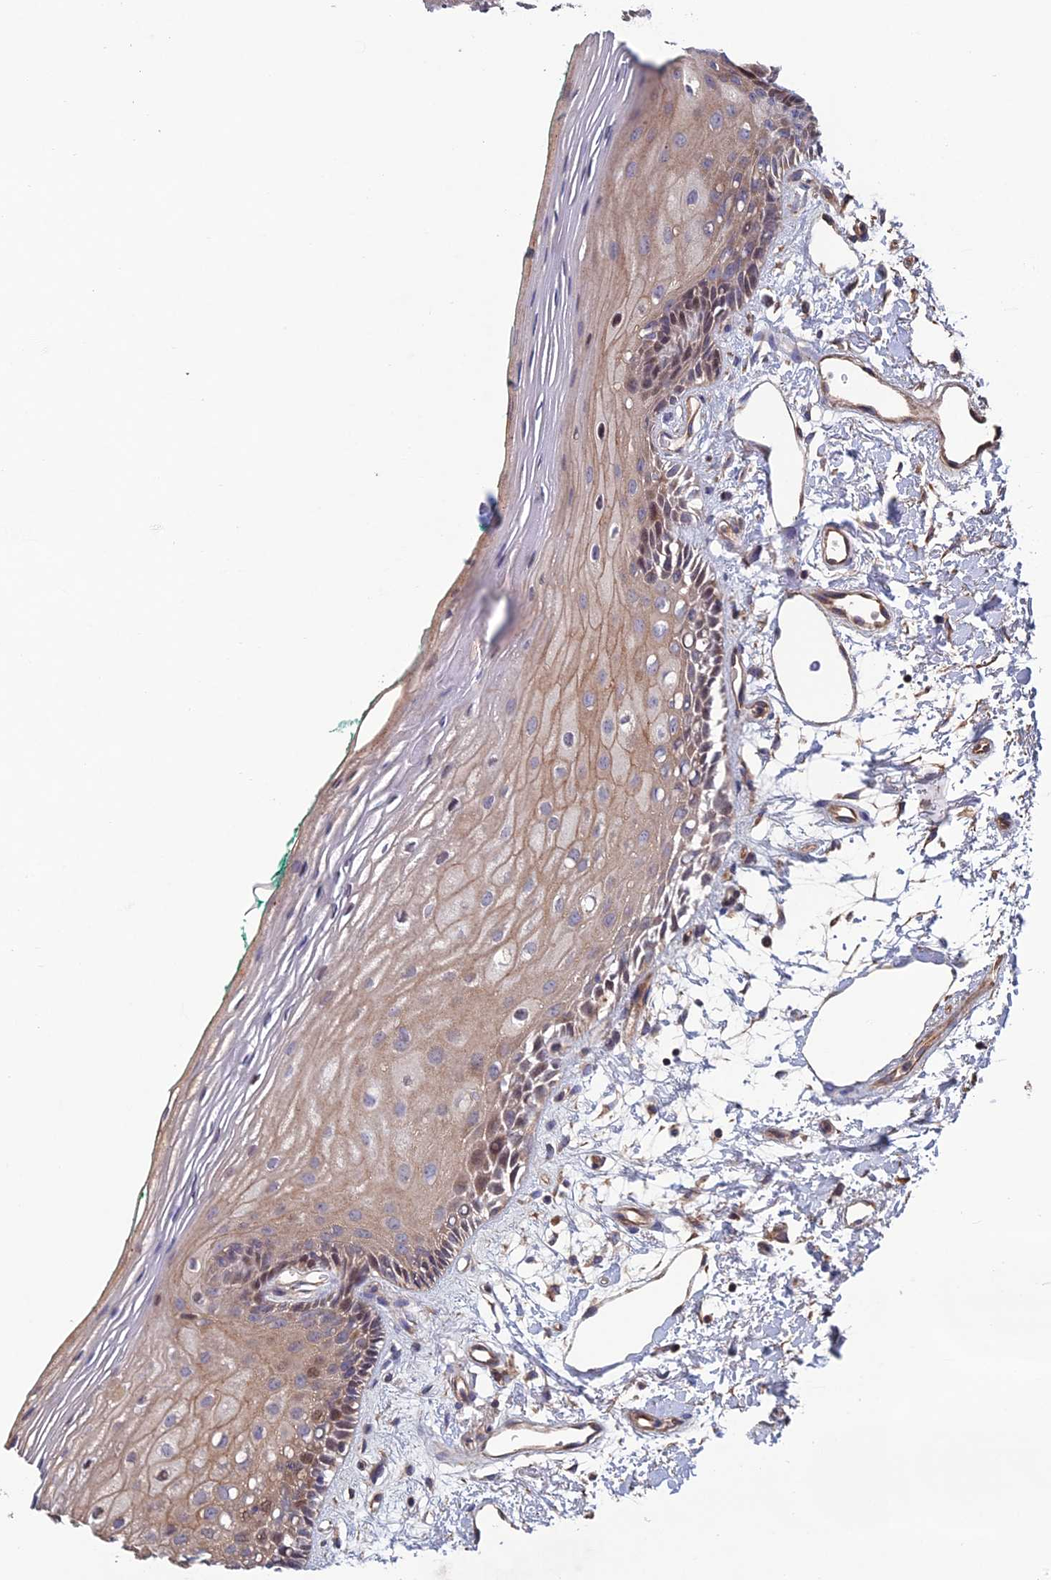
{"staining": {"intensity": "moderate", "quantity": "25%-75%", "location": "cytoplasmic/membranous,nuclear"}, "tissue": "oral mucosa", "cell_type": "Squamous epithelial cells", "image_type": "normal", "snomed": [{"axis": "morphology", "description": "Normal tissue, NOS"}, {"axis": "topography", "description": "Skeletal muscle"}, {"axis": "topography", "description": "Oral tissue"}, {"axis": "topography", "description": "Peripheral nerve tissue"}], "caption": "Brown immunohistochemical staining in benign human oral mucosa exhibits moderate cytoplasmic/membranous,nuclear positivity in about 25%-75% of squamous epithelial cells.", "gene": "USP37", "patient": {"sex": "female", "age": 84}}